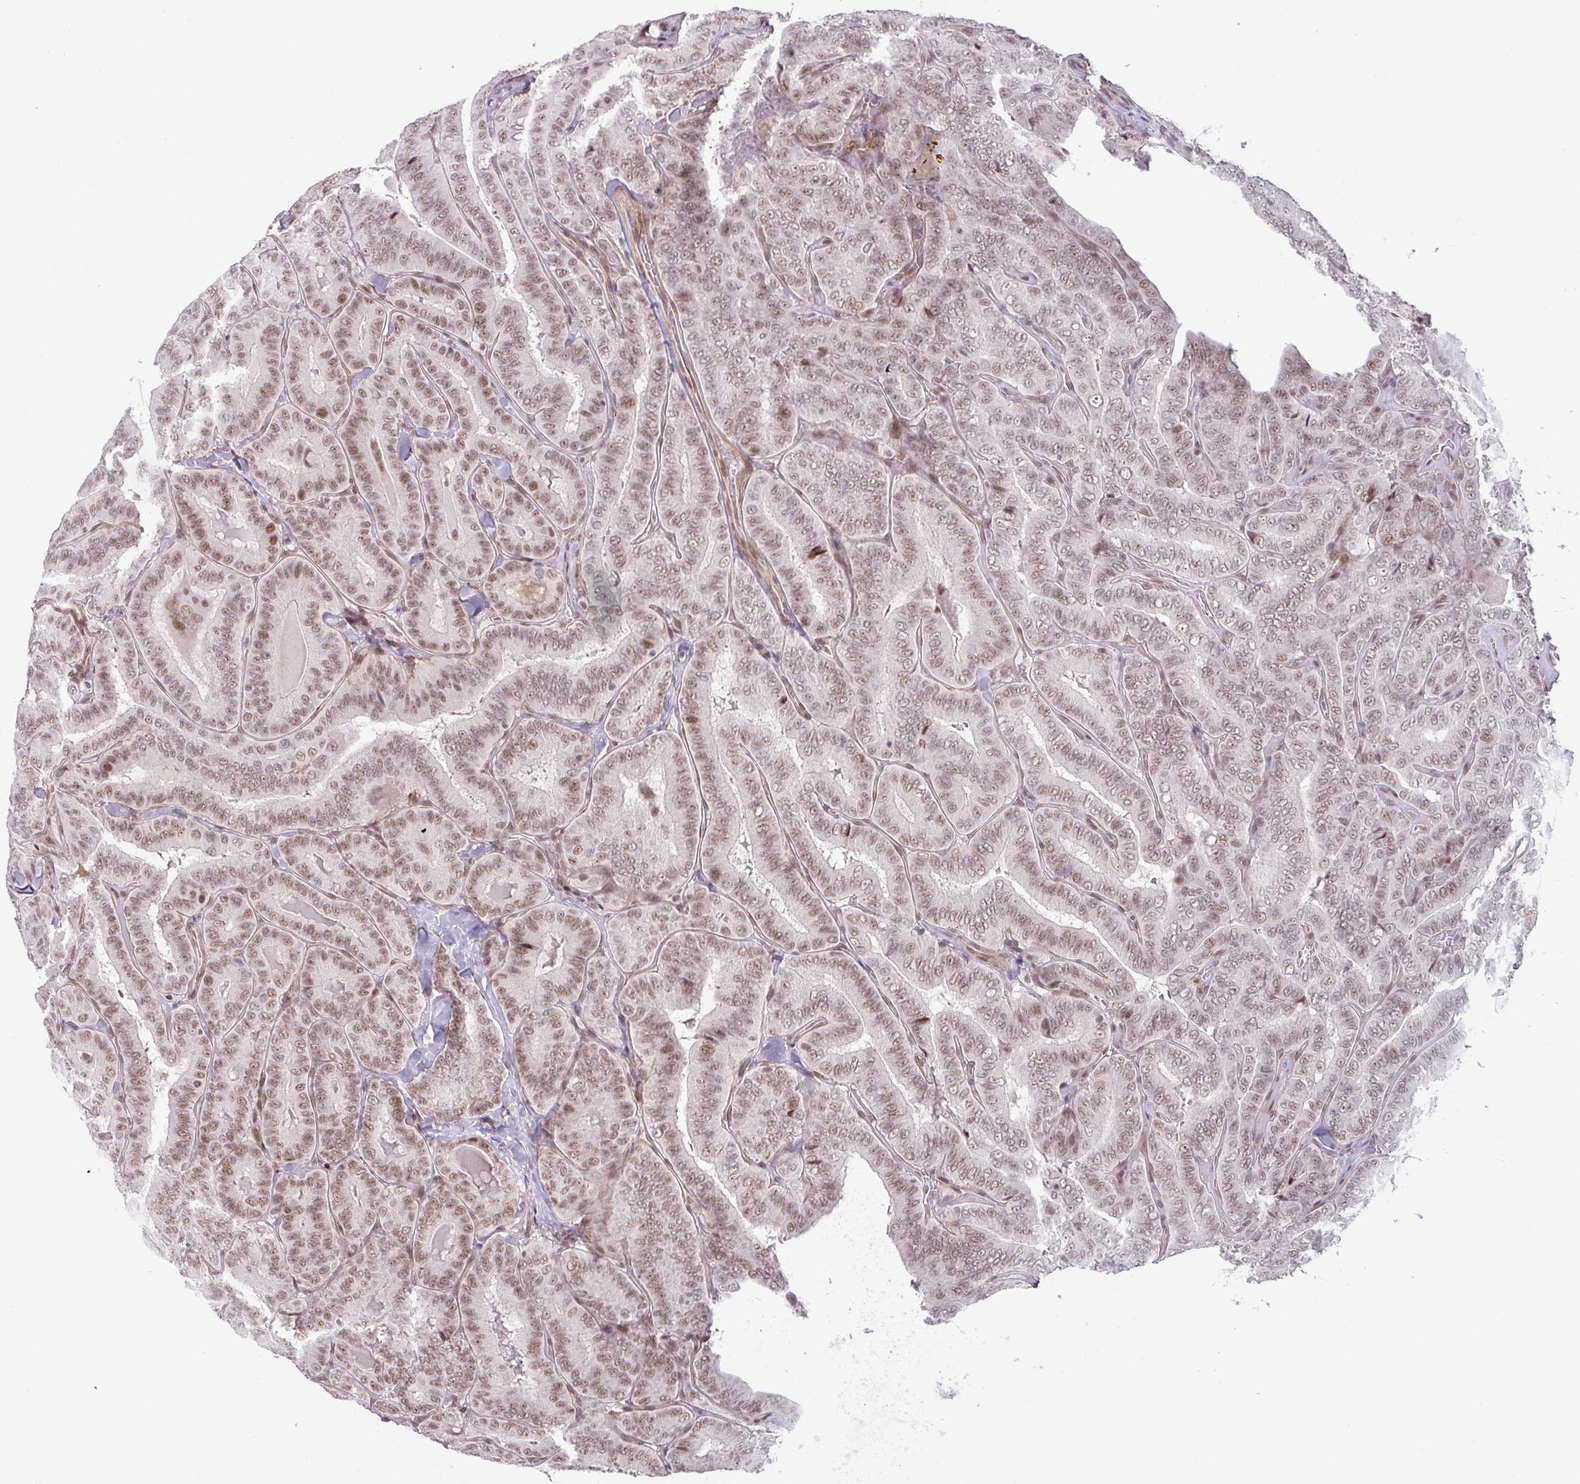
{"staining": {"intensity": "moderate", "quantity": ">75%", "location": "nuclear"}, "tissue": "thyroid cancer", "cell_type": "Tumor cells", "image_type": "cancer", "snomed": [{"axis": "morphology", "description": "Papillary adenocarcinoma, NOS"}, {"axis": "topography", "description": "Thyroid gland"}], "caption": "About >75% of tumor cells in human thyroid papillary adenocarcinoma reveal moderate nuclear protein expression as visualized by brown immunohistochemical staining.", "gene": "PTPN20", "patient": {"sex": "male", "age": 61}}